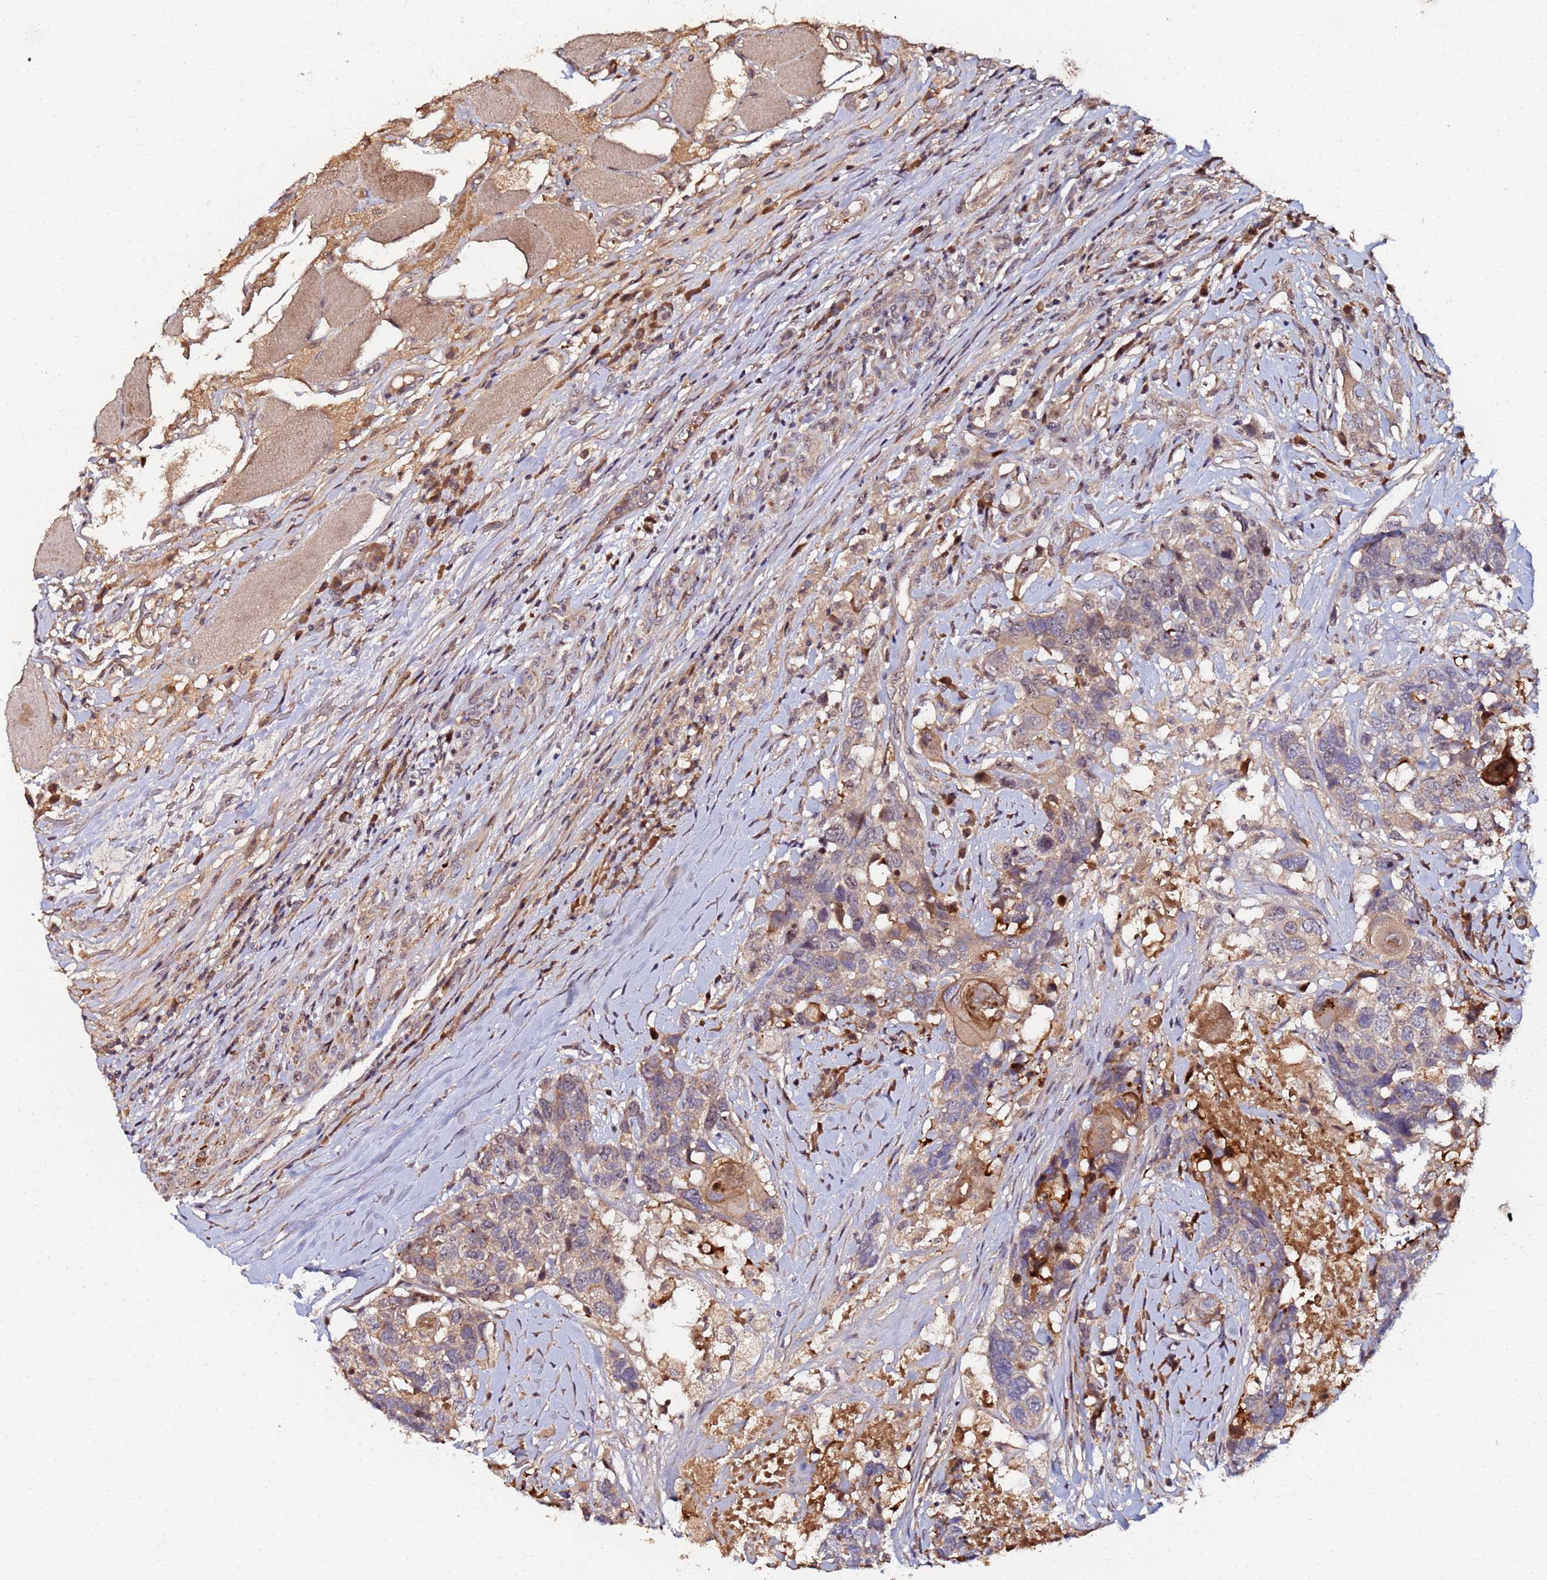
{"staining": {"intensity": "weak", "quantity": "25%-75%", "location": "cytoplasmic/membranous,nuclear"}, "tissue": "head and neck cancer", "cell_type": "Tumor cells", "image_type": "cancer", "snomed": [{"axis": "morphology", "description": "Squamous cell carcinoma, NOS"}, {"axis": "topography", "description": "Head-Neck"}], "caption": "Head and neck cancer was stained to show a protein in brown. There is low levels of weak cytoplasmic/membranous and nuclear expression in about 25%-75% of tumor cells.", "gene": "OSER1", "patient": {"sex": "male", "age": 66}}